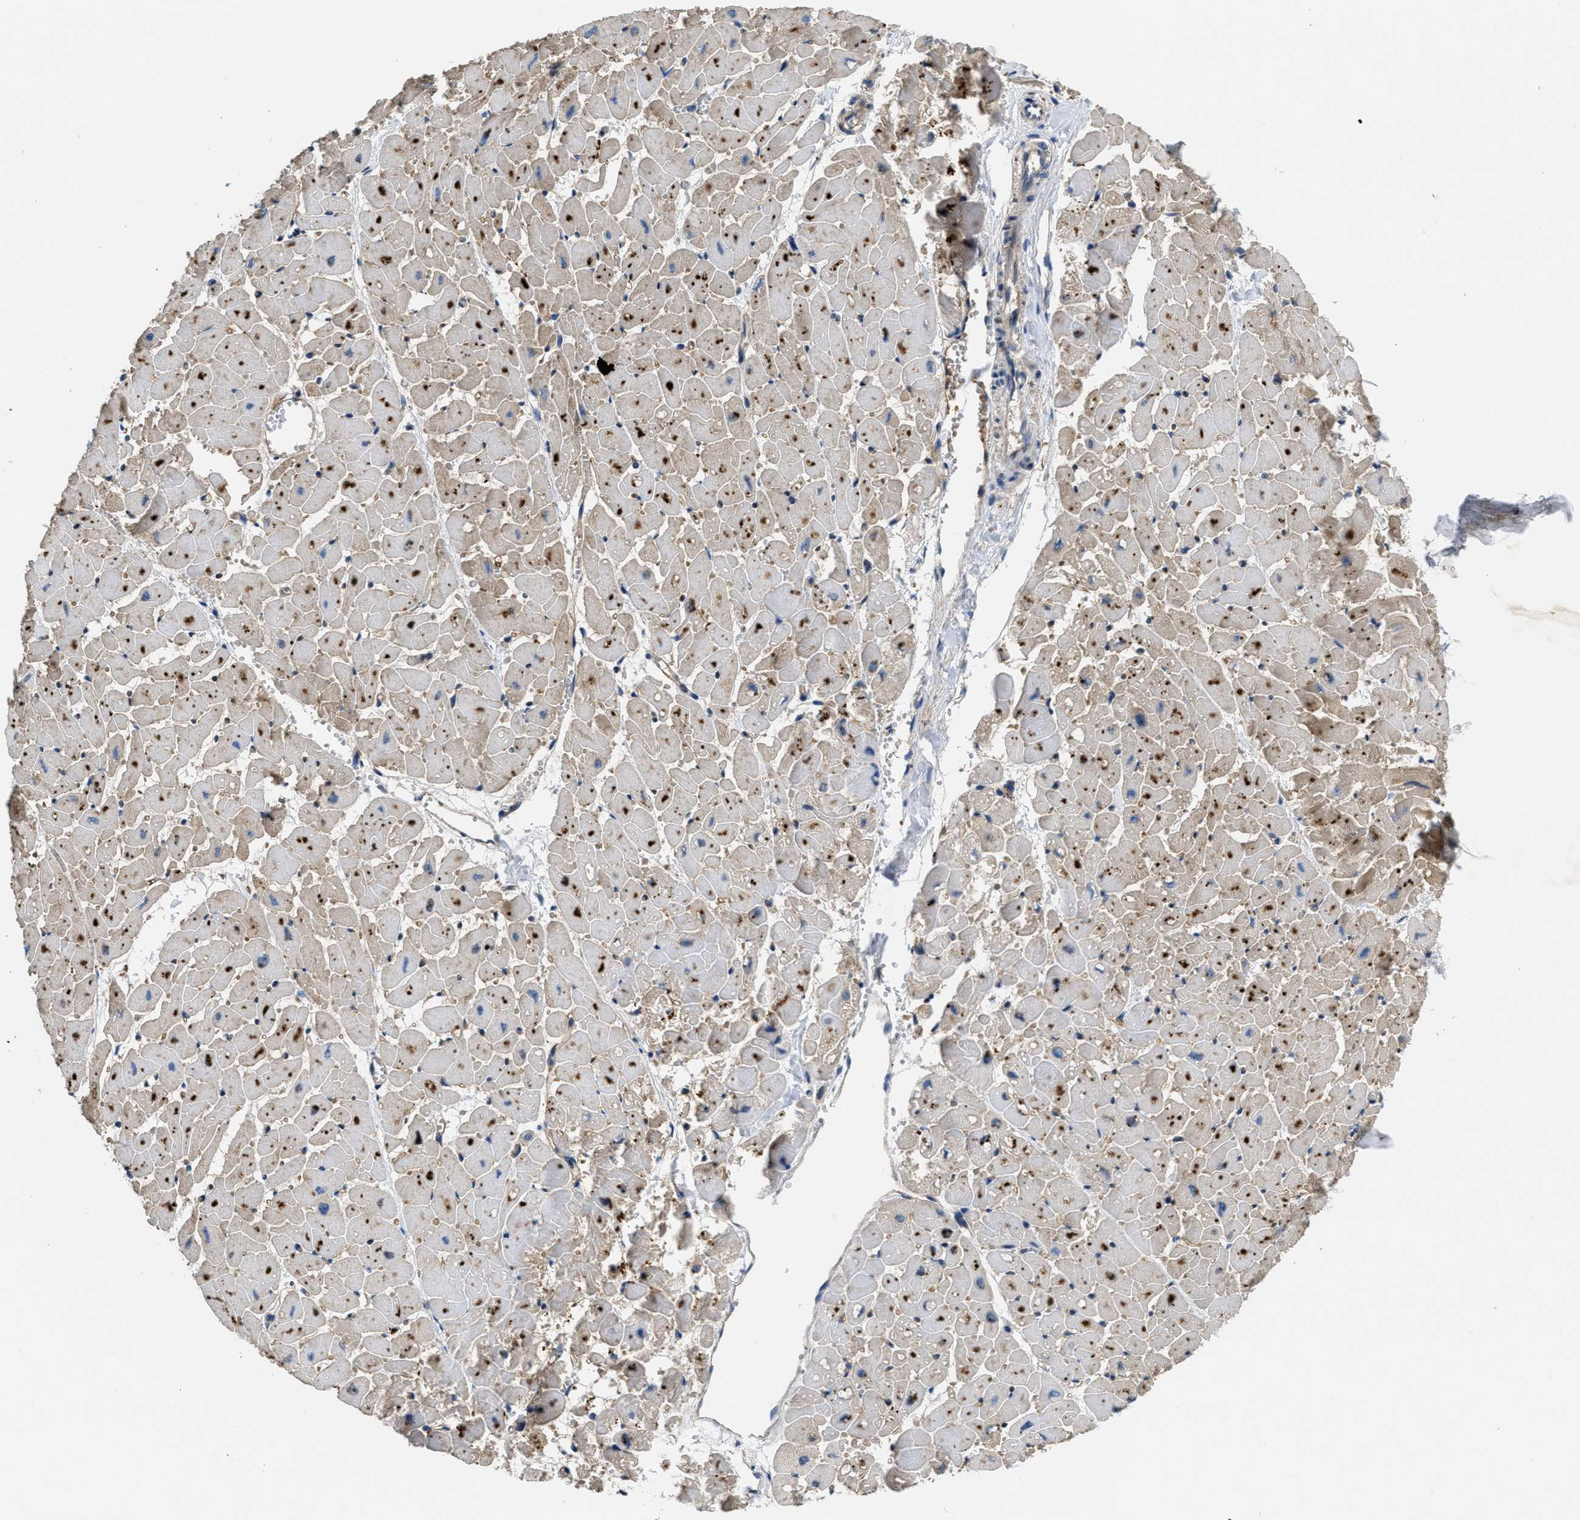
{"staining": {"intensity": "moderate", "quantity": ">75%", "location": "cytoplasmic/membranous"}, "tissue": "heart muscle", "cell_type": "Cardiomyocytes", "image_type": "normal", "snomed": [{"axis": "morphology", "description": "Normal tissue, NOS"}, {"axis": "topography", "description": "Heart"}], "caption": "IHC of normal human heart muscle shows medium levels of moderate cytoplasmic/membranous expression in approximately >75% of cardiomyocytes.", "gene": "GALK1", "patient": {"sex": "female", "age": 19}}